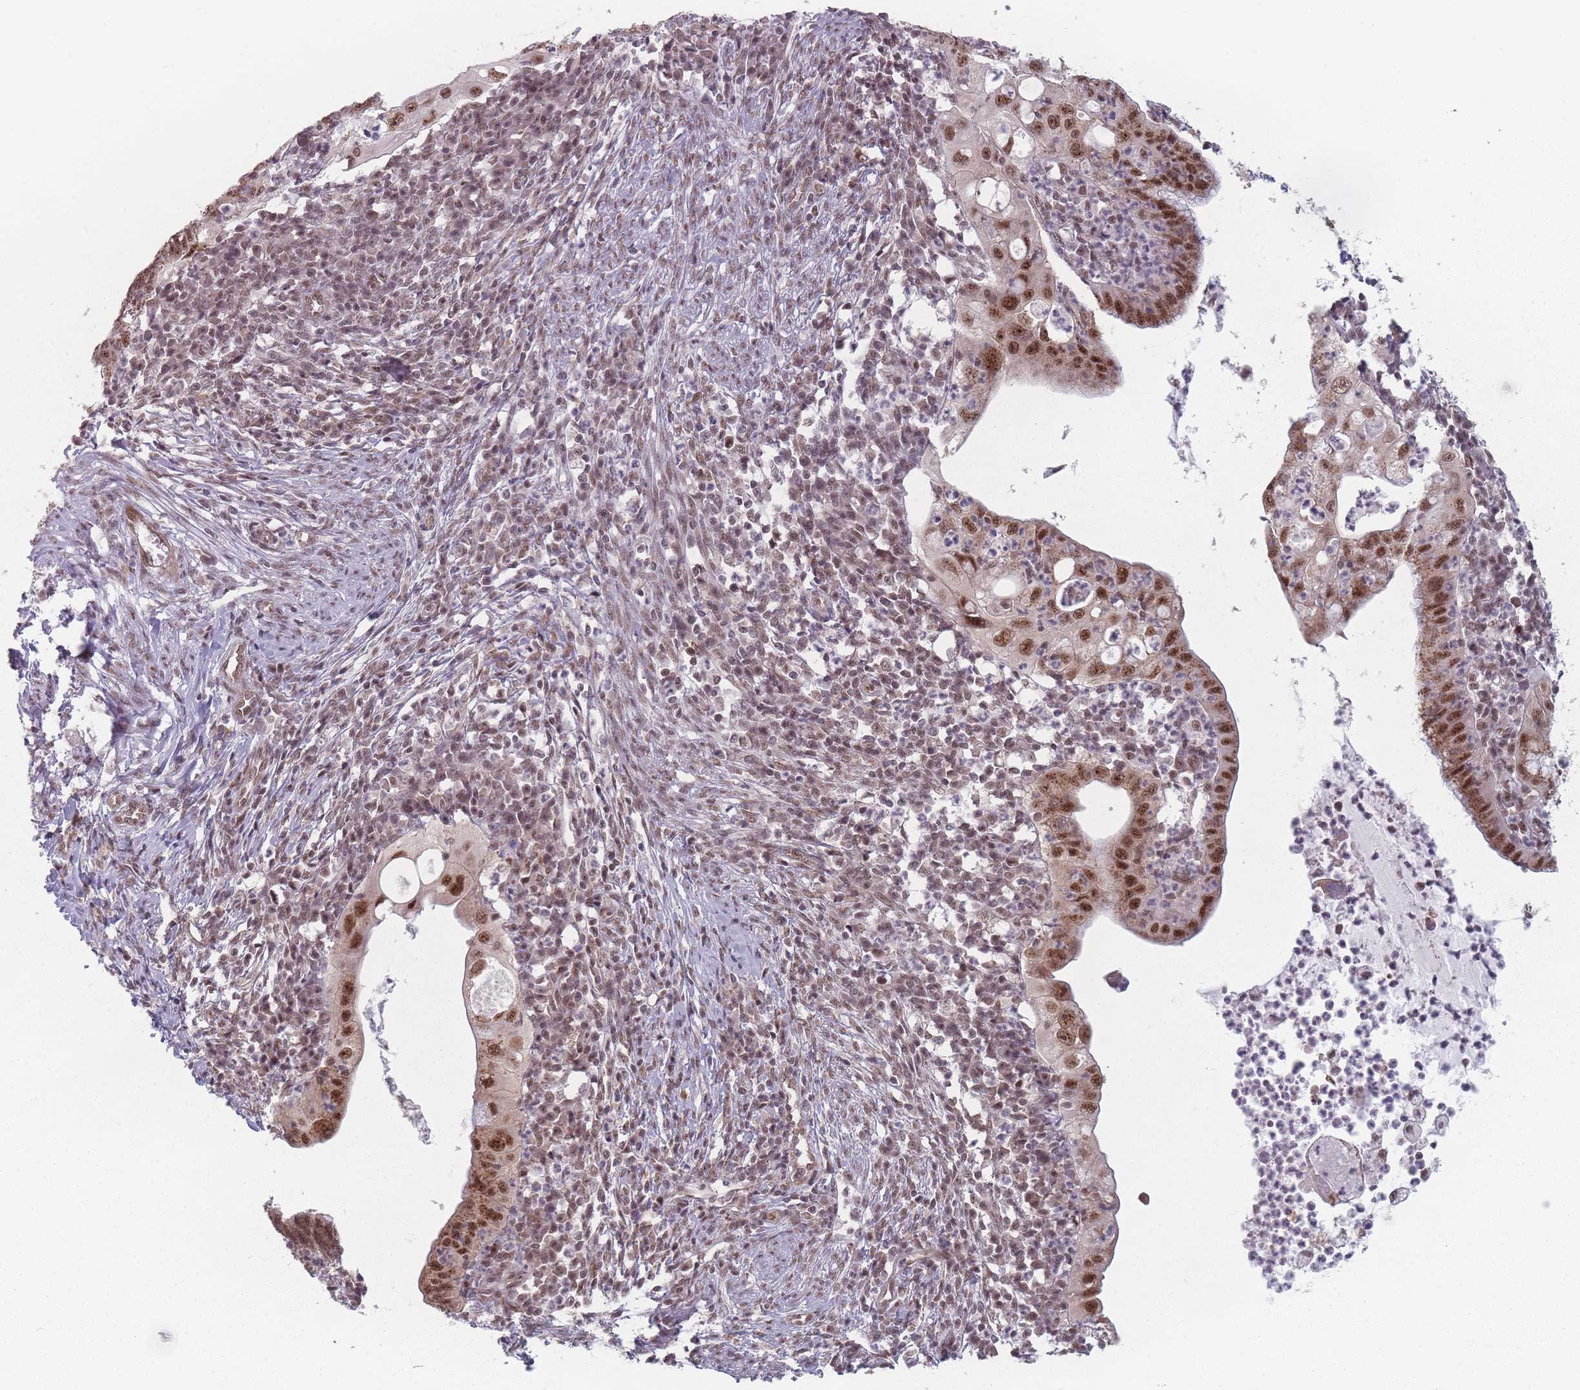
{"staining": {"intensity": "moderate", "quantity": ">75%", "location": "cytoplasmic/membranous,nuclear"}, "tissue": "cervical cancer", "cell_type": "Tumor cells", "image_type": "cancer", "snomed": [{"axis": "morphology", "description": "Adenocarcinoma, NOS"}, {"axis": "topography", "description": "Cervix"}], "caption": "The micrograph exhibits staining of cervical cancer (adenocarcinoma), revealing moderate cytoplasmic/membranous and nuclear protein expression (brown color) within tumor cells.", "gene": "ZC3H14", "patient": {"sex": "female", "age": 36}}